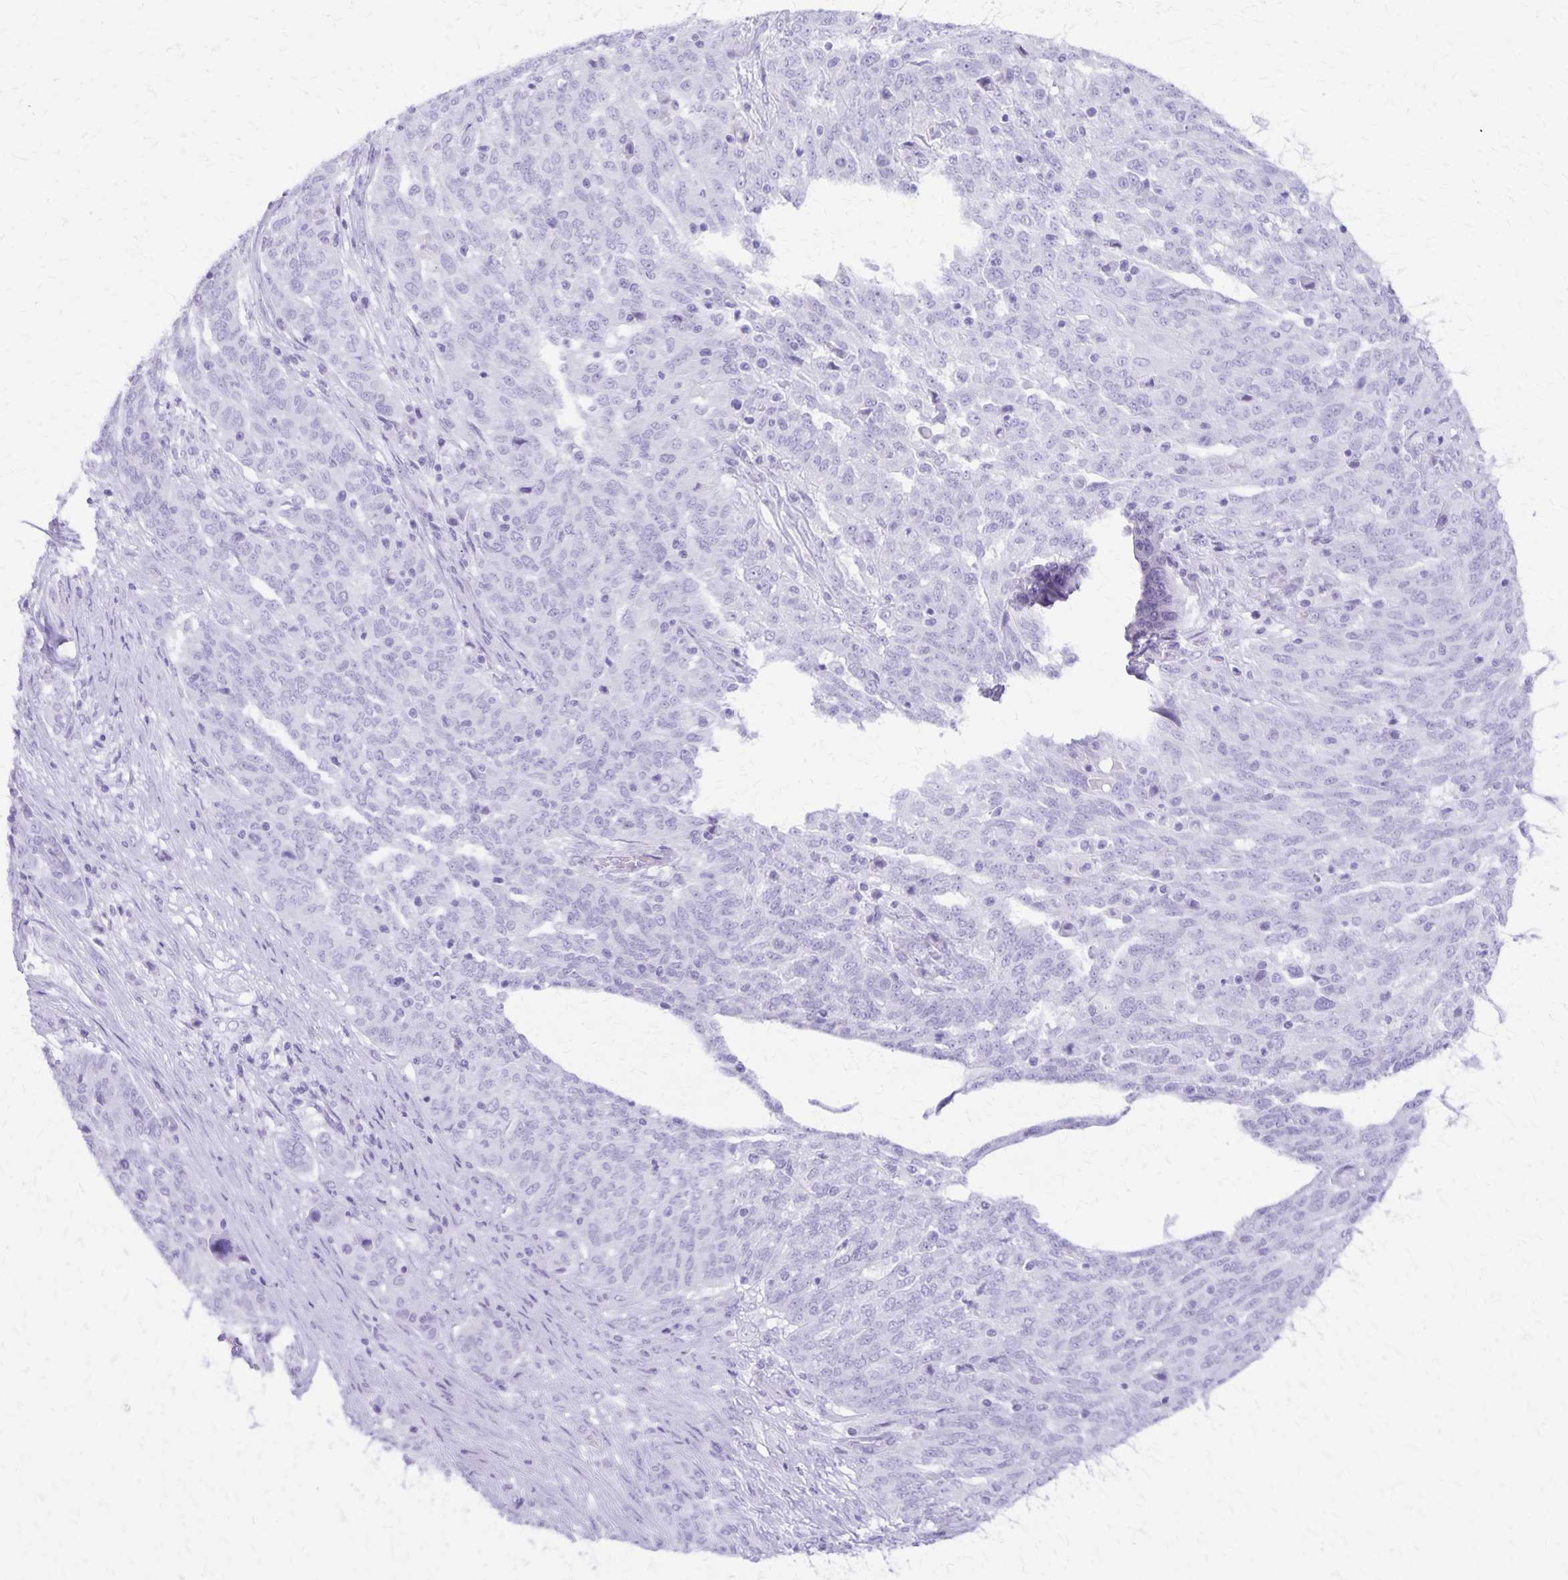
{"staining": {"intensity": "negative", "quantity": "none", "location": "none"}, "tissue": "ovarian cancer", "cell_type": "Tumor cells", "image_type": "cancer", "snomed": [{"axis": "morphology", "description": "Cystadenocarcinoma, serous, NOS"}, {"axis": "topography", "description": "Ovary"}], "caption": "This is an IHC photomicrograph of human ovarian cancer. There is no expression in tumor cells.", "gene": "DEFA5", "patient": {"sex": "female", "age": 67}}